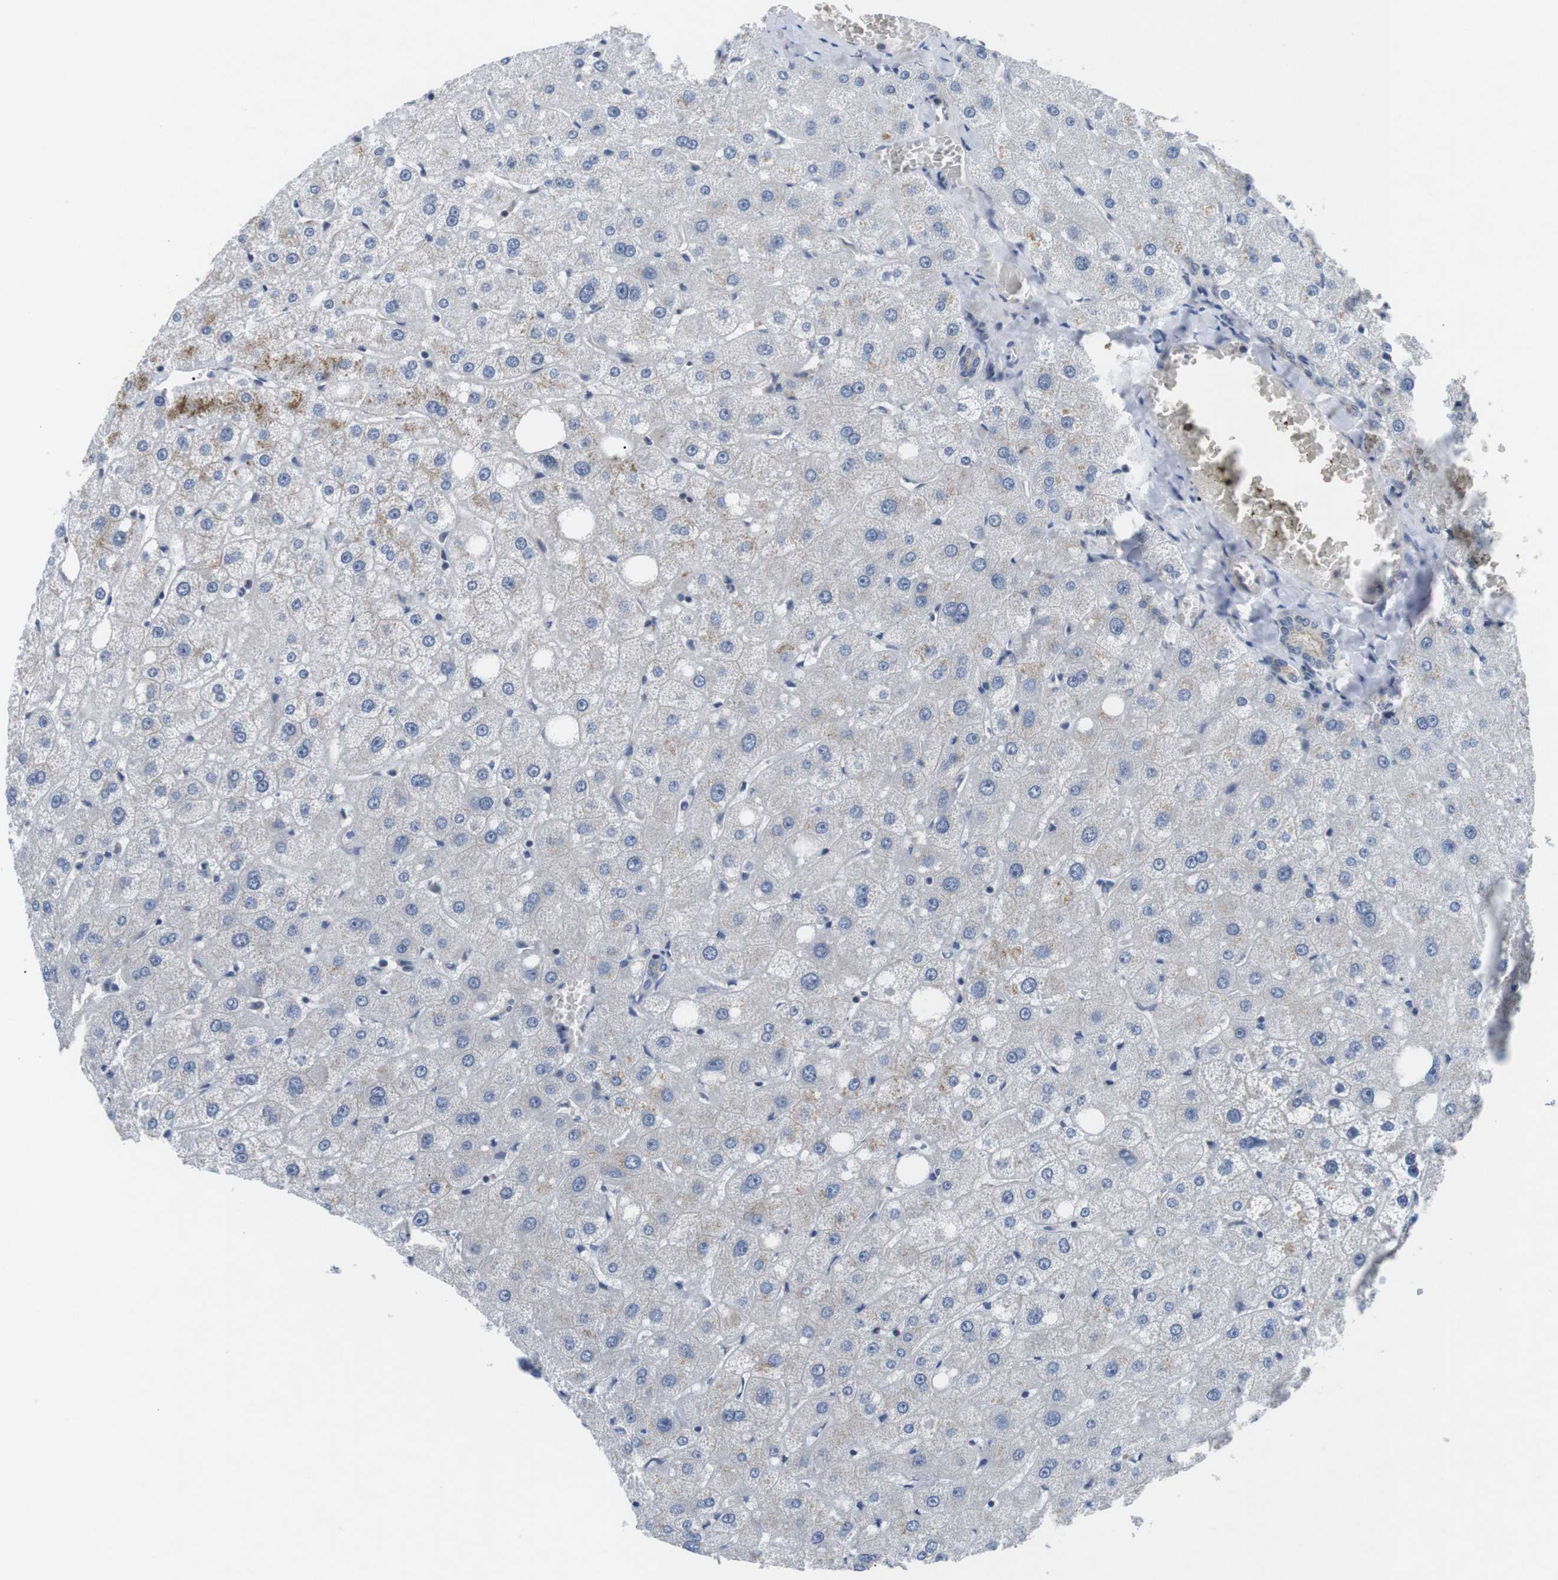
{"staining": {"intensity": "weak", "quantity": "<25%", "location": "cytoplasmic/membranous"}, "tissue": "liver", "cell_type": "Cholangiocytes", "image_type": "normal", "snomed": [{"axis": "morphology", "description": "Normal tissue, NOS"}, {"axis": "topography", "description": "Liver"}], "caption": "Cholangiocytes show no significant expression in normal liver.", "gene": "NECTIN1", "patient": {"sex": "male", "age": 73}}